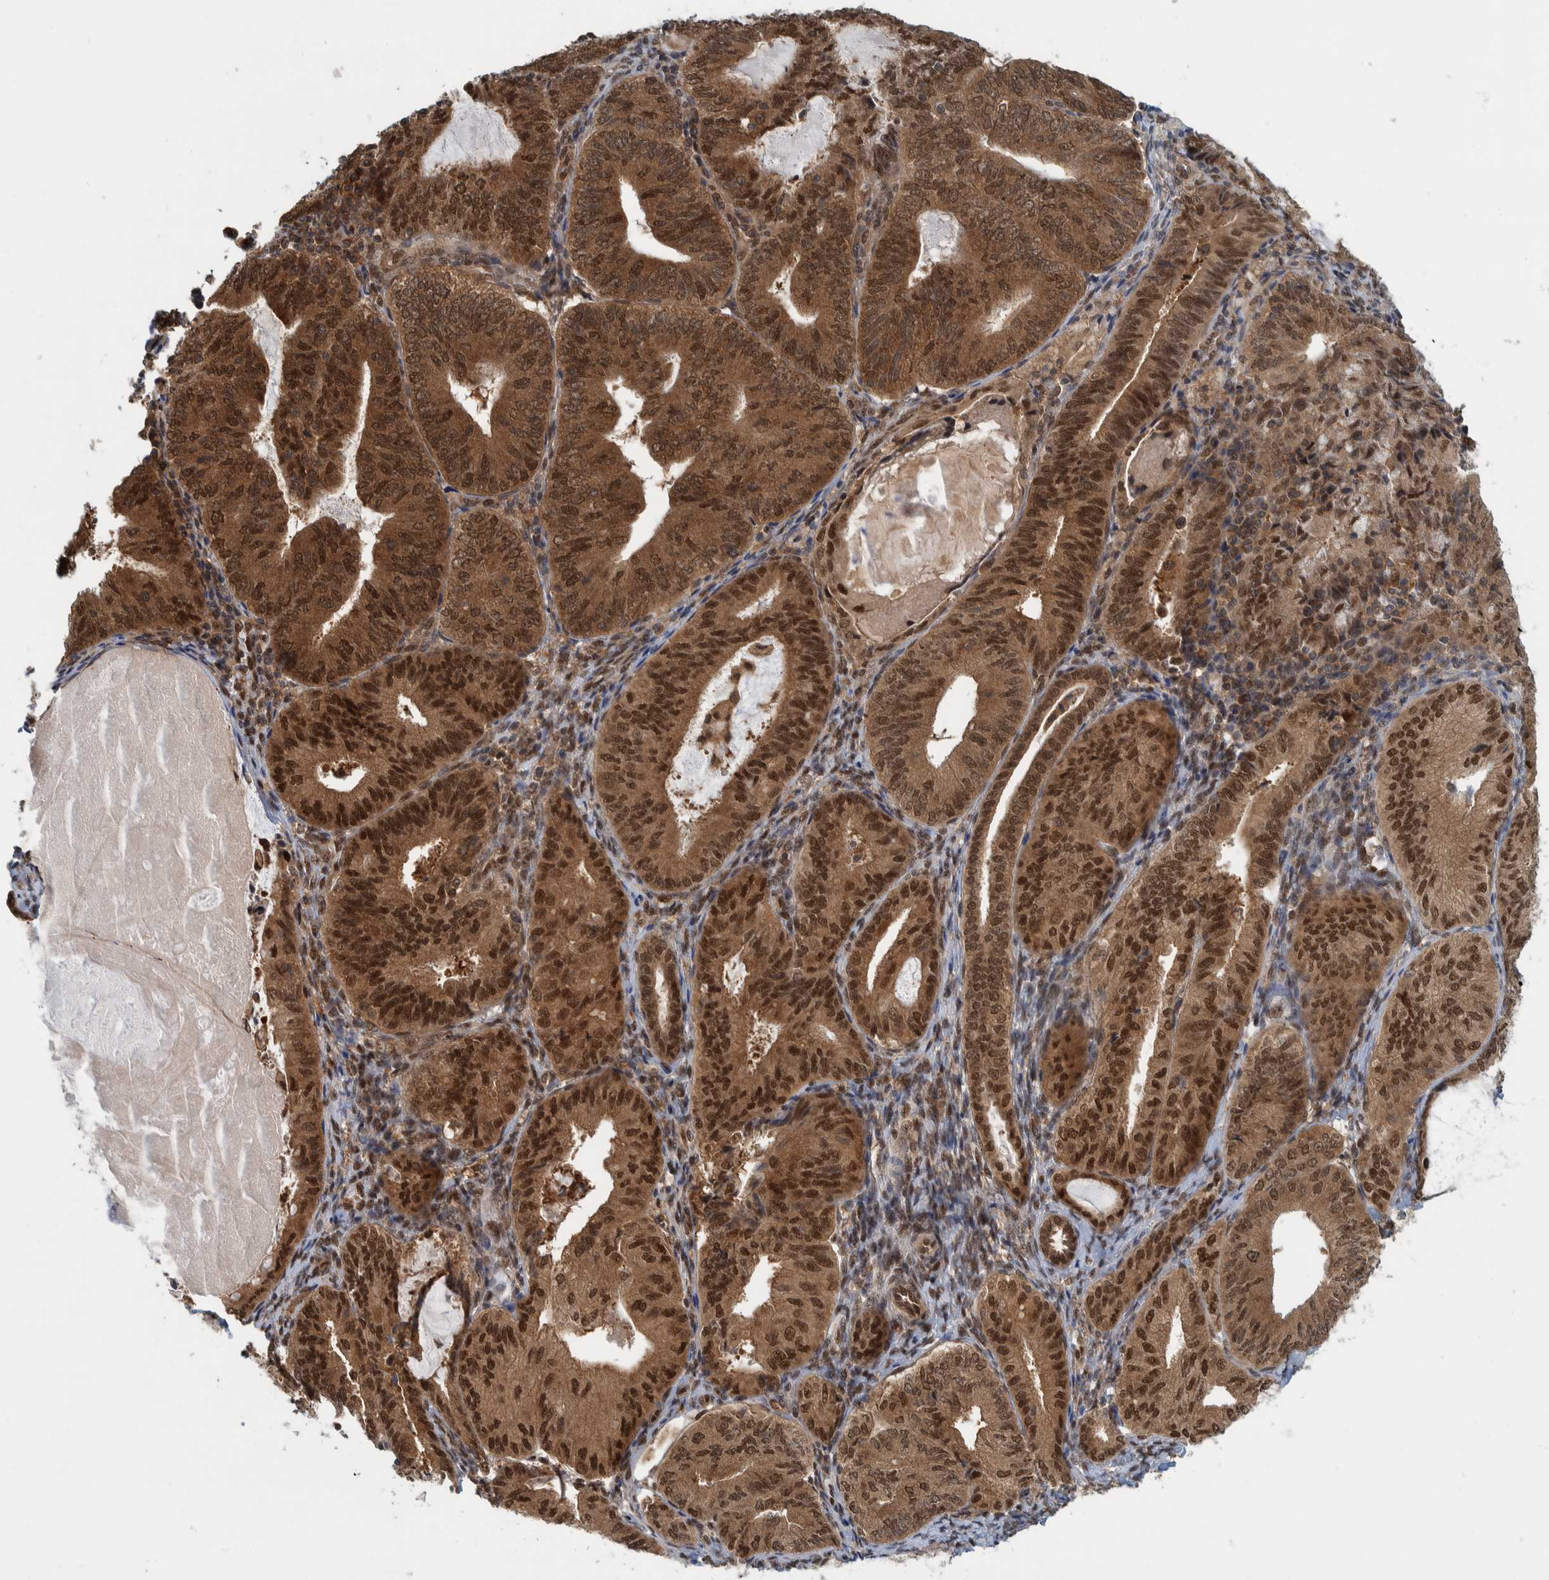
{"staining": {"intensity": "strong", "quantity": ">75%", "location": "cytoplasmic/membranous,nuclear"}, "tissue": "endometrial cancer", "cell_type": "Tumor cells", "image_type": "cancer", "snomed": [{"axis": "morphology", "description": "Adenocarcinoma, NOS"}, {"axis": "topography", "description": "Endometrium"}], "caption": "This is an image of immunohistochemistry staining of endometrial cancer, which shows strong expression in the cytoplasmic/membranous and nuclear of tumor cells.", "gene": "COPS3", "patient": {"sex": "female", "age": 81}}